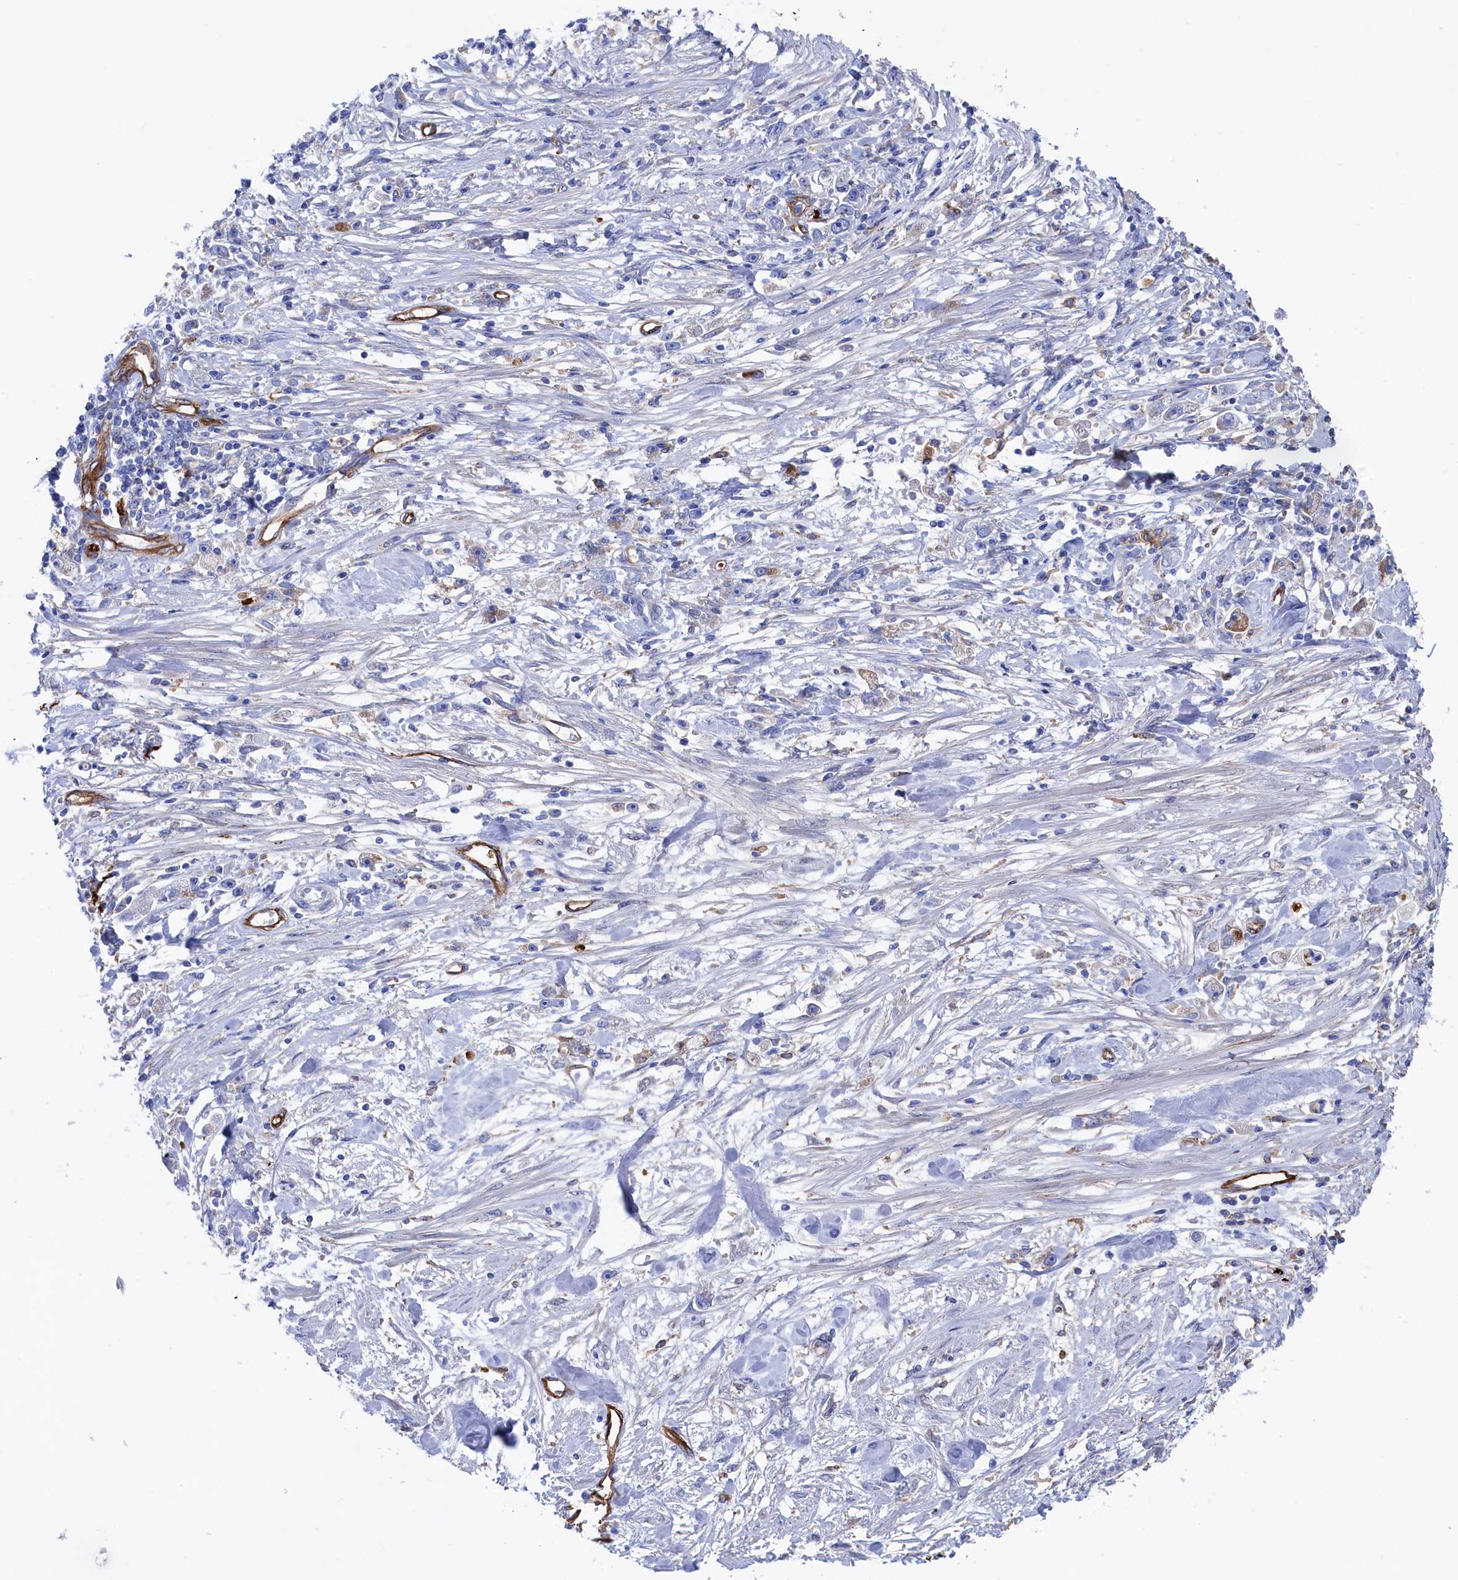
{"staining": {"intensity": "negative", "quantity": "none", "location": "none"}, "tissue": "stomach cancer", "cell_type": "Tumor cells", "image_type": "cancer", "snomed": [{"axis": "morphology", "description": "Adenocarcinoma, NOS"}, {"axis": "topography", "description": "Stomach"}], "caption": "Photomicrograph shows no significant protein expression in tumor cells of stomach cancer. (Brightfield microscopy of DAB (3,3'-diaminobenzidine) IHC at high magnification).", "gene": "C12orf73", "patient": {"sex": "female", "age": 59}}